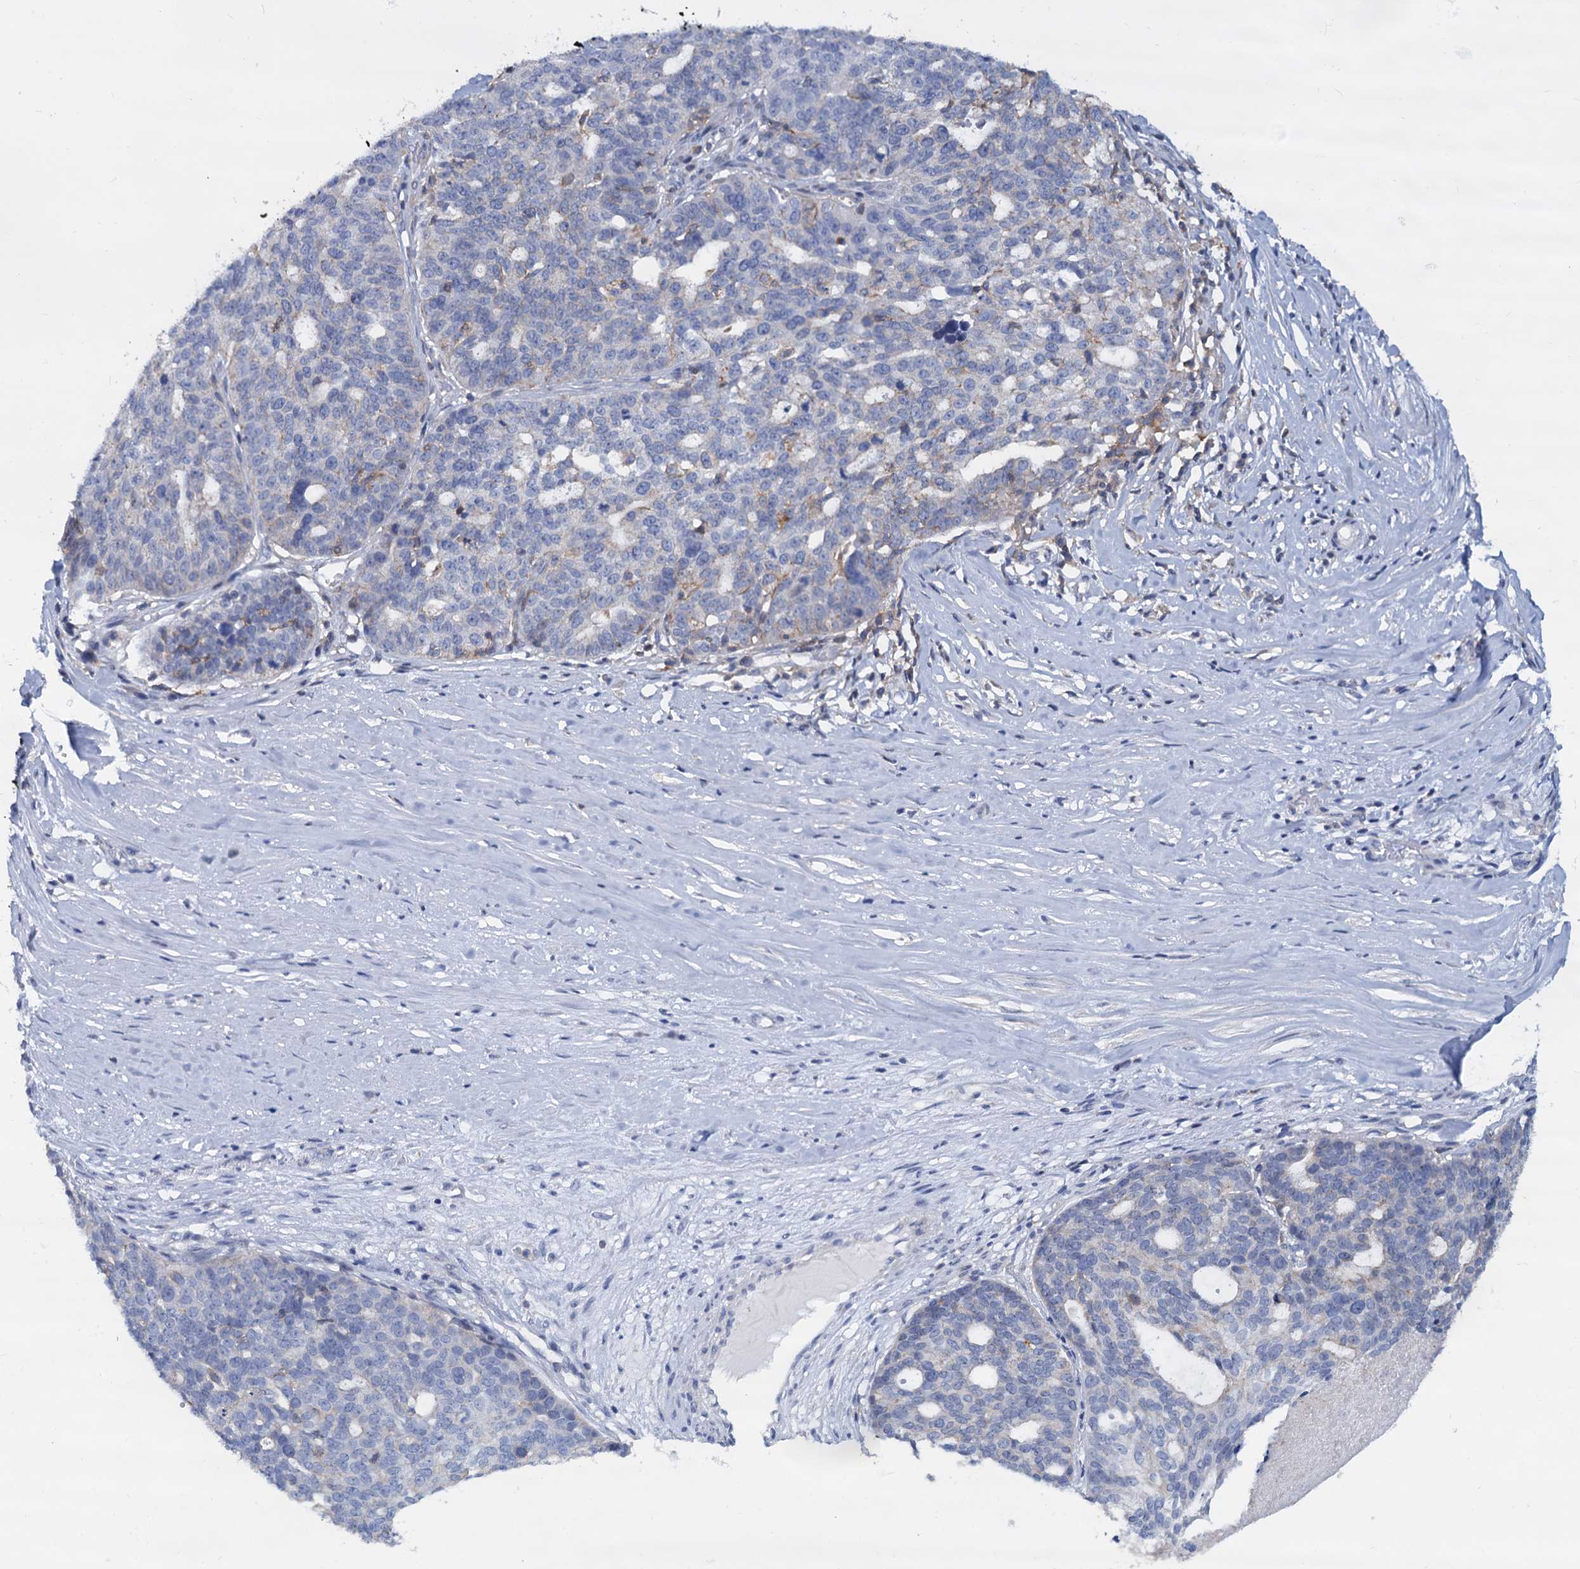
{"staining": {"intensity": "negative", "quantity": "none", "location": "none"}, "tissue": "ovarian cancer", "cell_type": "Tumor cells", "image_type": "cancer", "snomed": [{"axis": "morphology", "description": "Cystadenocarcinoma, serous, NOS"}, {"axis": "topography", "description": "Ovary"}], "caption": "A high-resolution histopathology image shows immunohistochemistry staining of ovarian serous cystadenocarcinoma, which reveals no significant expression in tumor cells.", "gene": "LRCH4", "patient": {"sex": "female", "age": 59}}